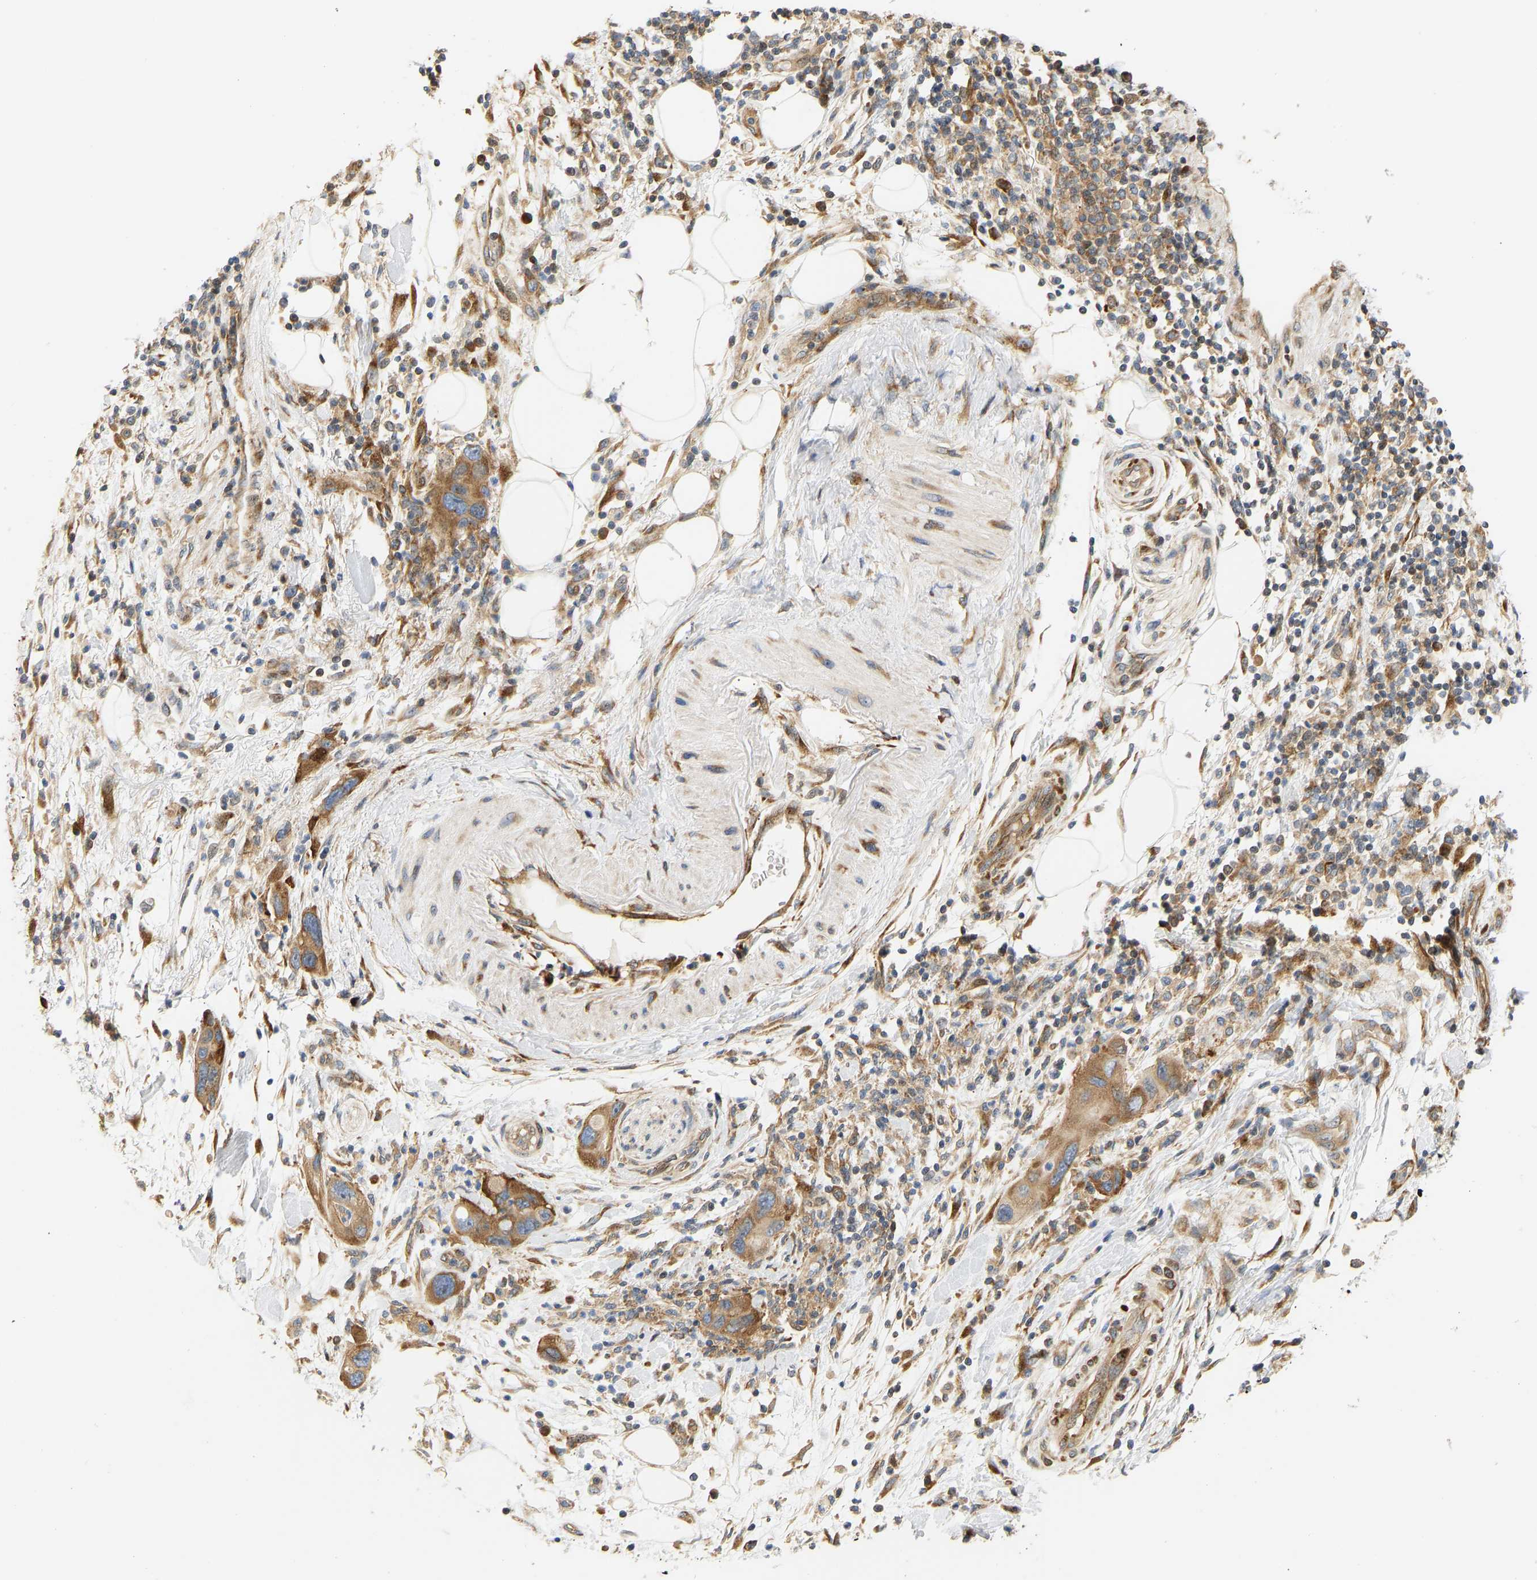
{"staining": {"intensity": "moderate", "quantity": ">75%", "location": "cytoplasmic/membranous"}, "tissue": "pancreatic cancer", "cell_type": "Tumor cells", "image_type": "cancer", "snomed": [{"axis": "morphology", "description": "Normal tissue, NOS"}, {"axis": "morphology", "description": "Adenocarcinoma, NOS"}, {"axis": "topography", "description": "Pancreas"}], "caption": "An immunohistochemistry micrograph of tumor tissue is shown. Protein staining in brown highlights moderate cytoplasmic/membranous positivity in pancreatic cancer within tumor cells.", "gene": "RPS14", "patient": {"sex": "female", "age": 71}}